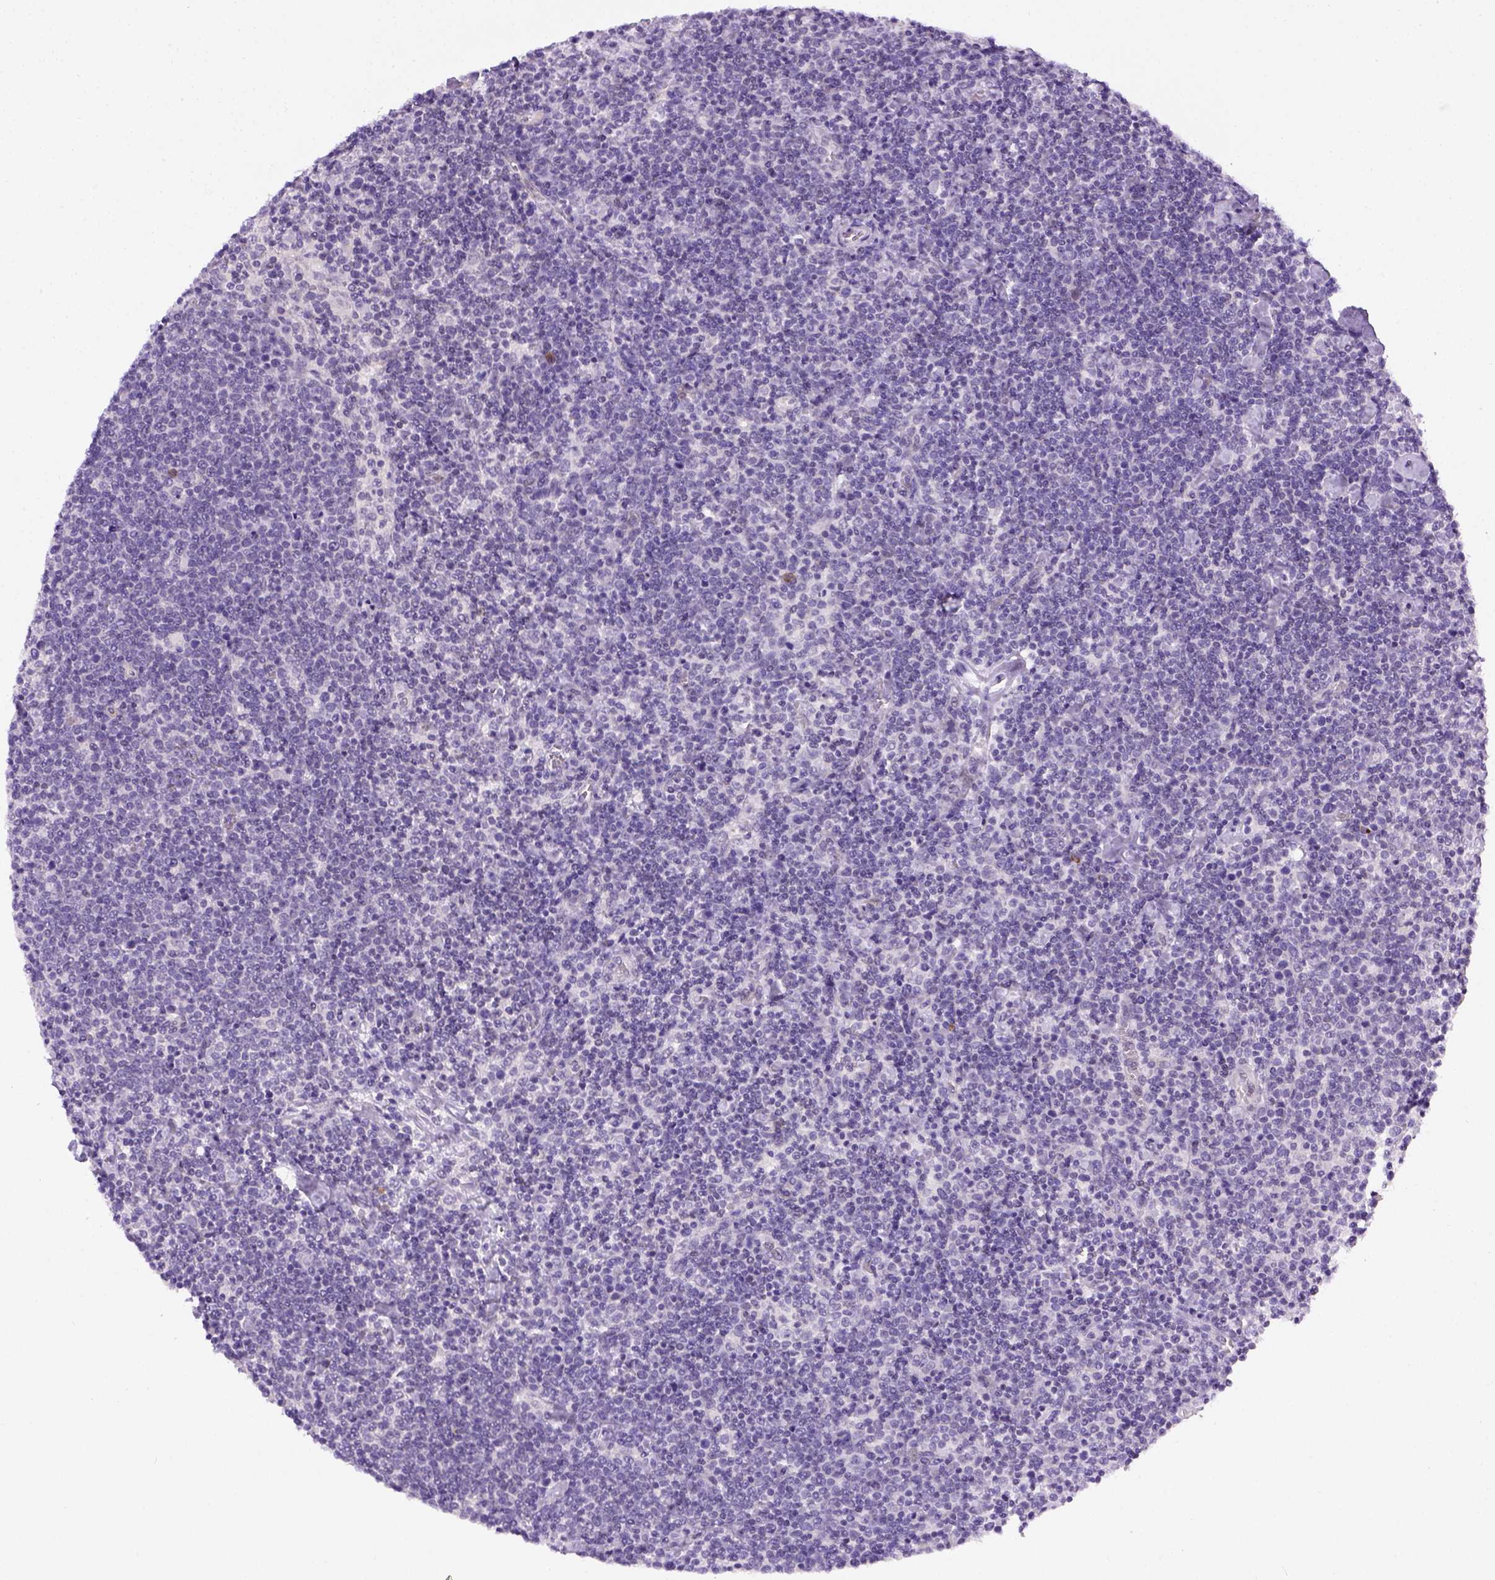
{"staining": {"intensity": "negative", "quantity": "none", "location": "none"}, "tissue": "lymphoma", "cell_type": "Tumor cells", "image_type": "cancer", "snomed": [{"axis": "morphology", "description": "Malignant lymphoma, non-Hodgkin's type, High grade"}, {"axis": "topography", "description": "Lymph node"}], "caption": "Image shows no significant protein staining in tumor cells of malignant lymphoma, non-Hodgkin's type (high-grade).", "gene": "FAM184B", "patient": {"sex": "male", "age": 61}}